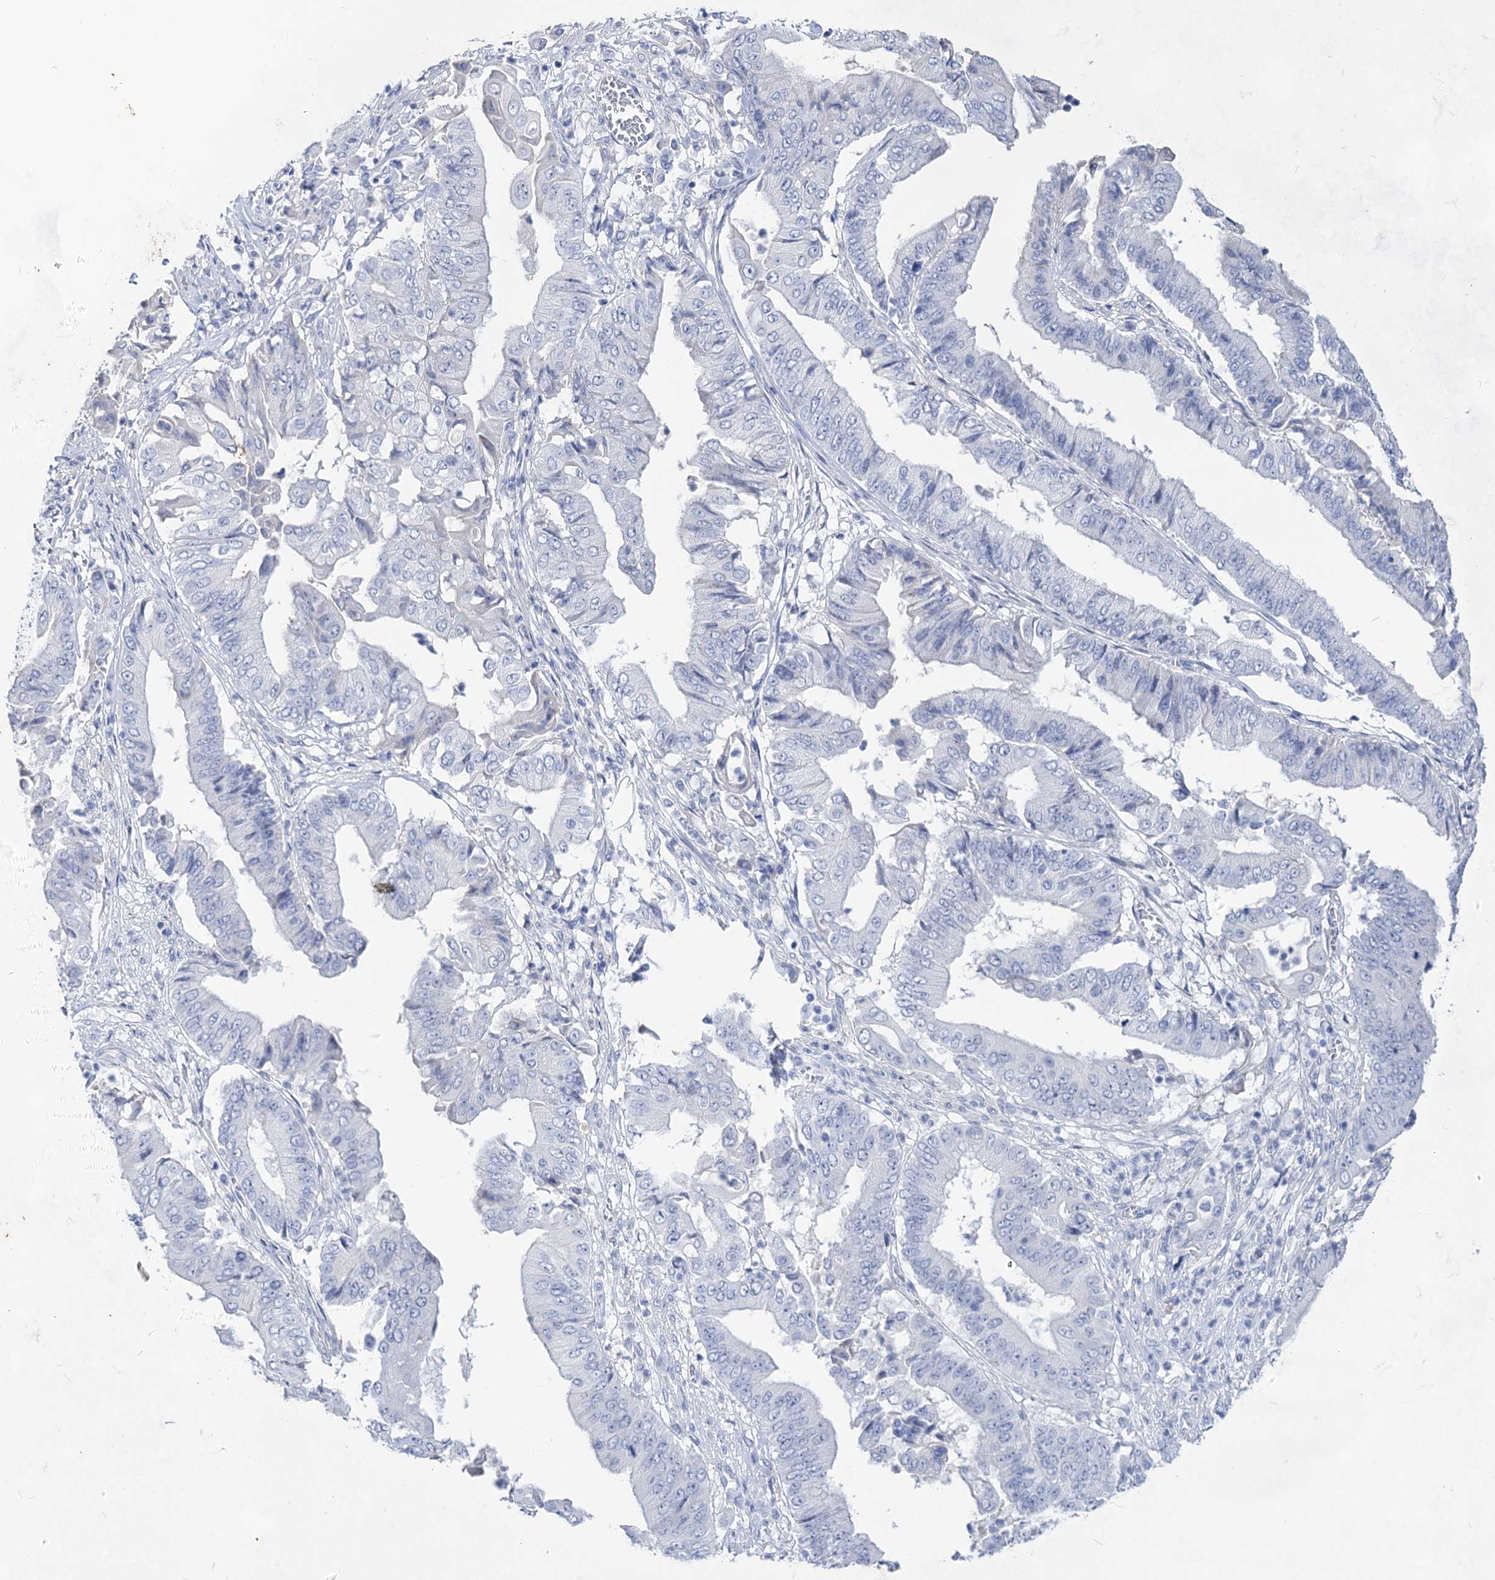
{"staining": {"intensity": "negative", "quantity": "none", "location": "none"}, "tissue": "pancreatic cancer", "cell_type": "Tumor cells", "image_type": "cancer", "snomed": [{"axis": "morphology", "description": "Adenocarcinoma, NOS"}, {"axis": "topography", "description": "Pancreas"}], "caption": "Histopathology image shows no protein staining in tumor cells of pancreatic cancer (adenocarcinoma) tissue.", "gene": "ACRV1", "patient": {"sex": "female", "age": 77}}